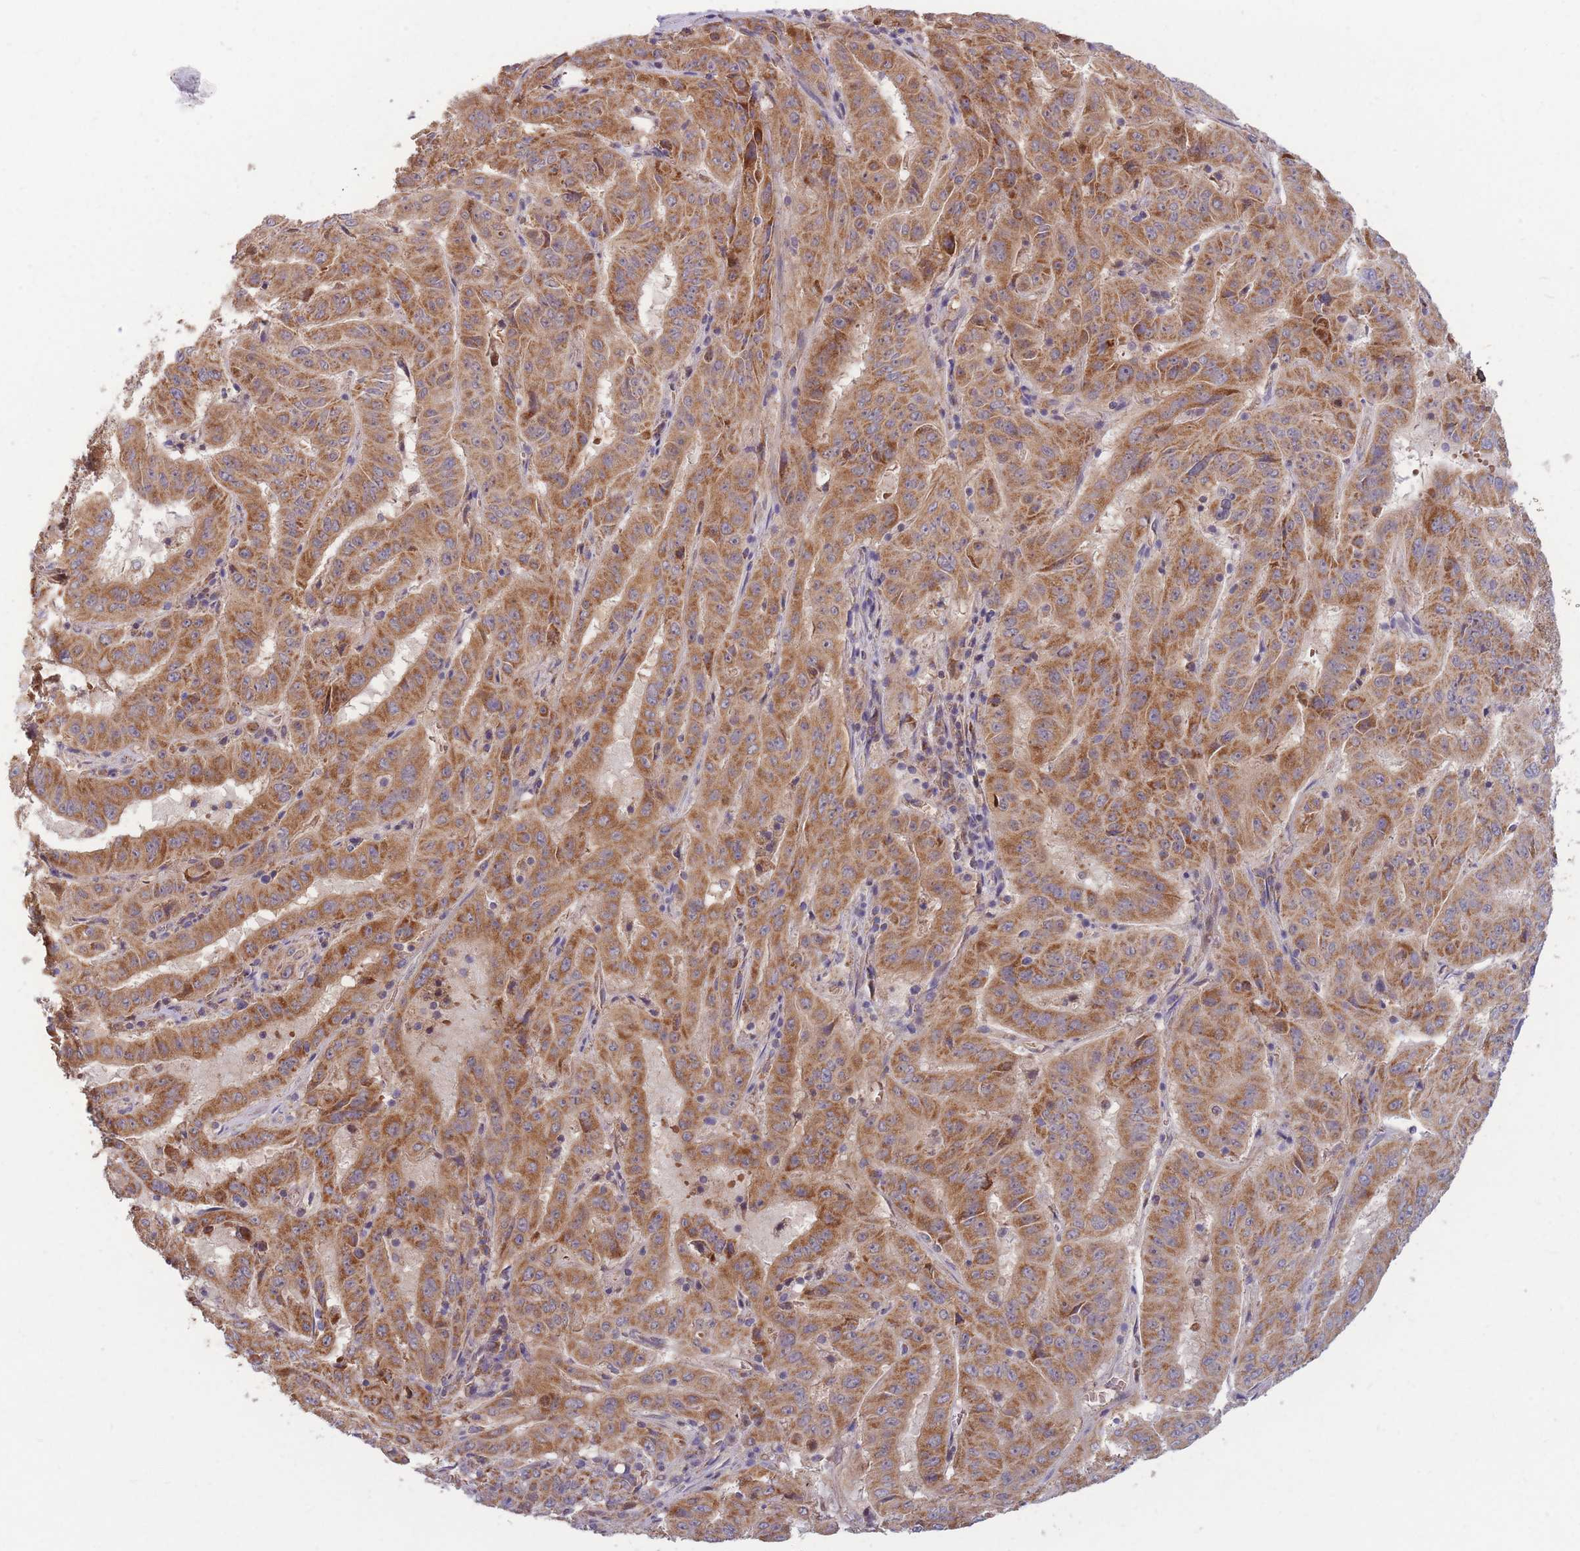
{"staining": {"intensity": "moderate", "quantity": ">75%", "location": "cytoplasmic/membranous"}, "tissue": "pancreatic cancer", "cell_type": "Tumor cells", "image_type": "cancer", "snomed": [{"axis": "morphology", "description": "Adenocarcinoma, NOS"}, {"axis": "topography", "description": "Pancreas"}], "caption": "A medium amount of moderate cytoplasmic/membranous staining is seen in approximately >75% of tumor cells in adenocarcinoma (pancreatic) tissue.", "gene": "PTPMT1", "patient": {"sex": "male", "age": 63}}